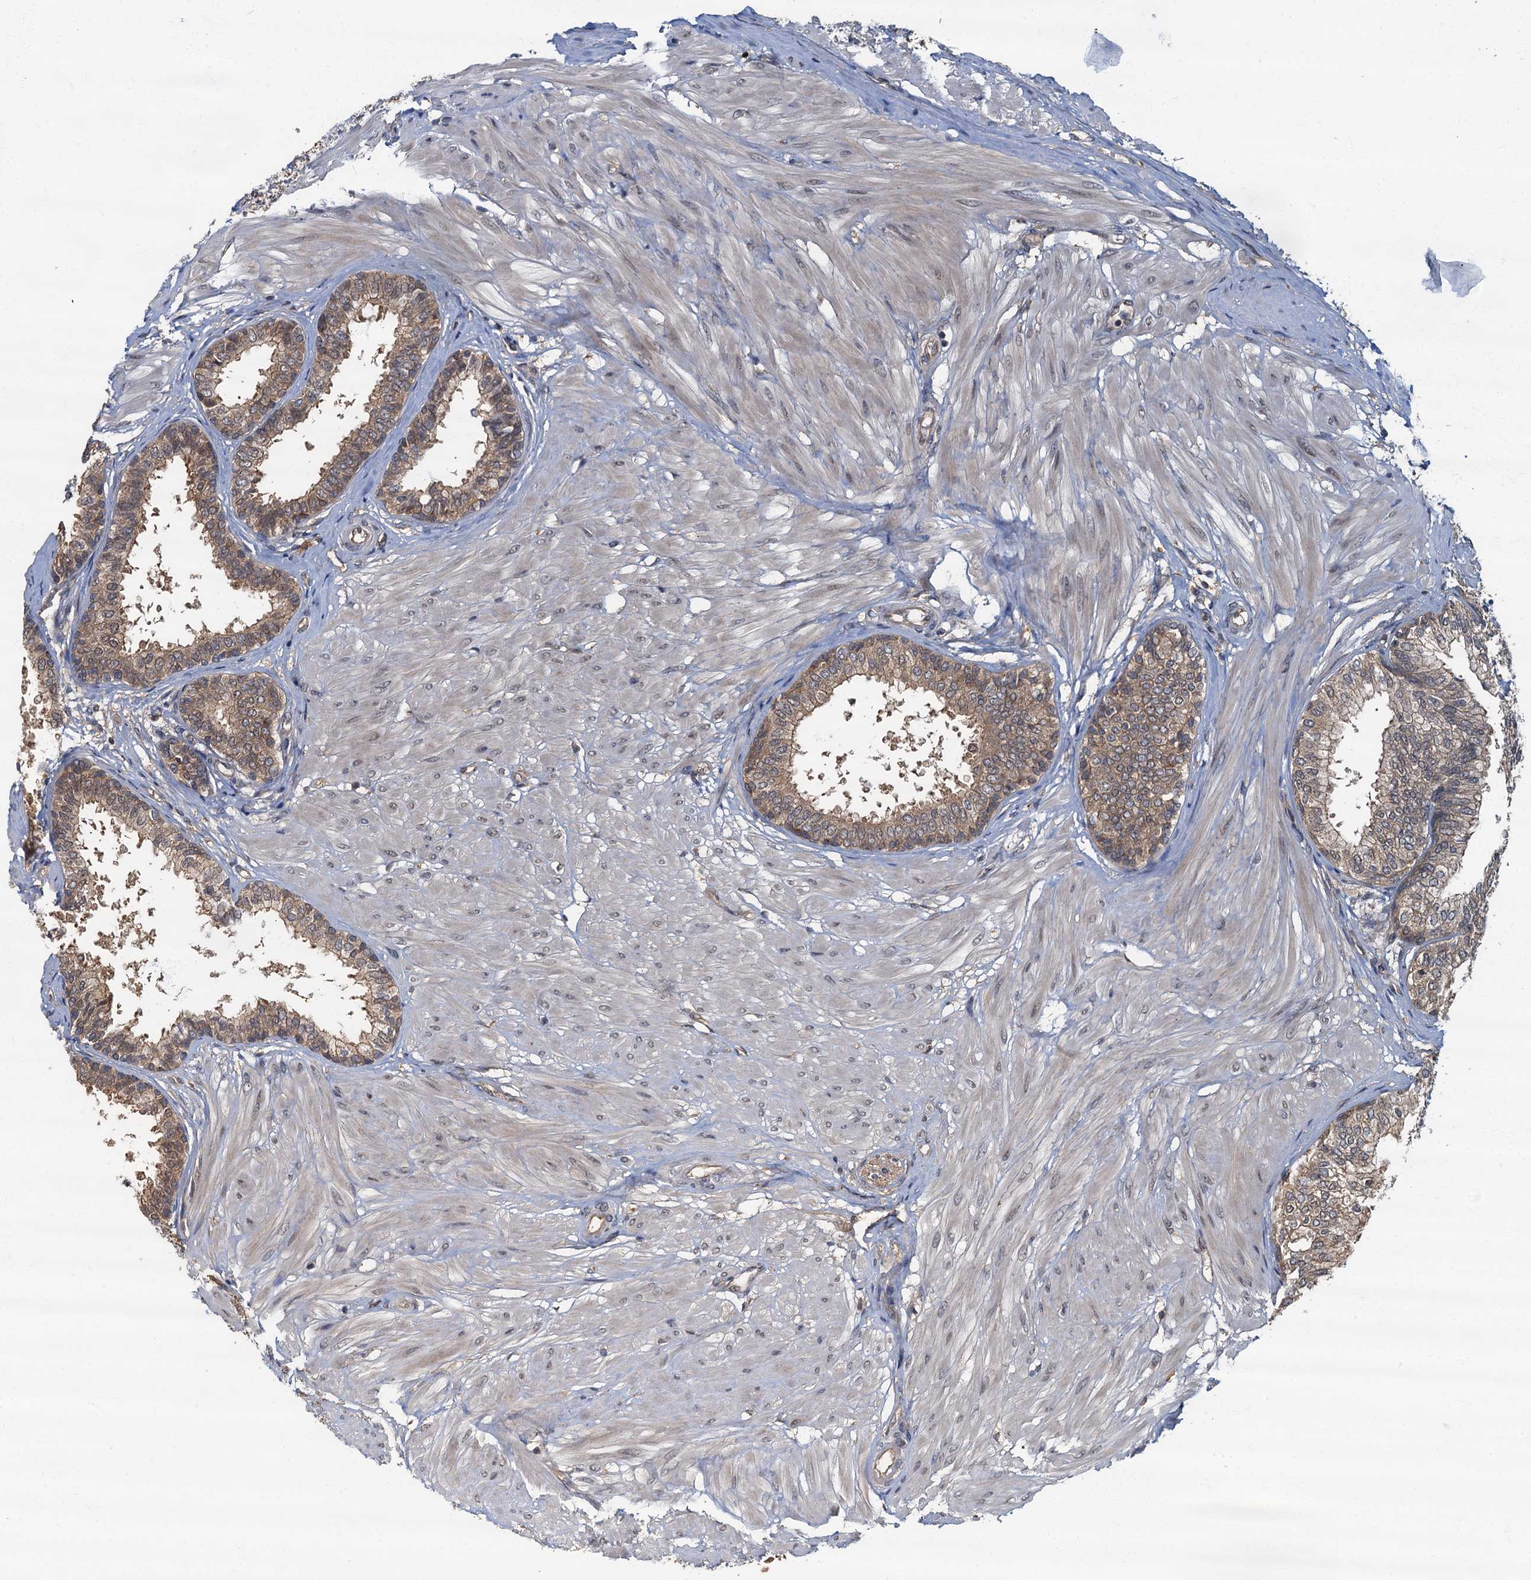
{"staining": {"intensity": "moderate", "quantity": ">75%", "location": "cytoplasmic/membranous"}, "tissue": "prostate", "cell_type": "Glandular cells", "image_type": "normal", "snomed": [{"axis": "morphology", "description": "Normal tissue, NOS"}, {"axis": "topography", "description": "Prostate"}], "caption": "Prostate stained for a protein (brown) exhibits moderate cytoplasmic/membranous positive positivity in about >75% of glandular cells.", "gene": "TBCK", "patient": {"sex": "male", "age": 48}}